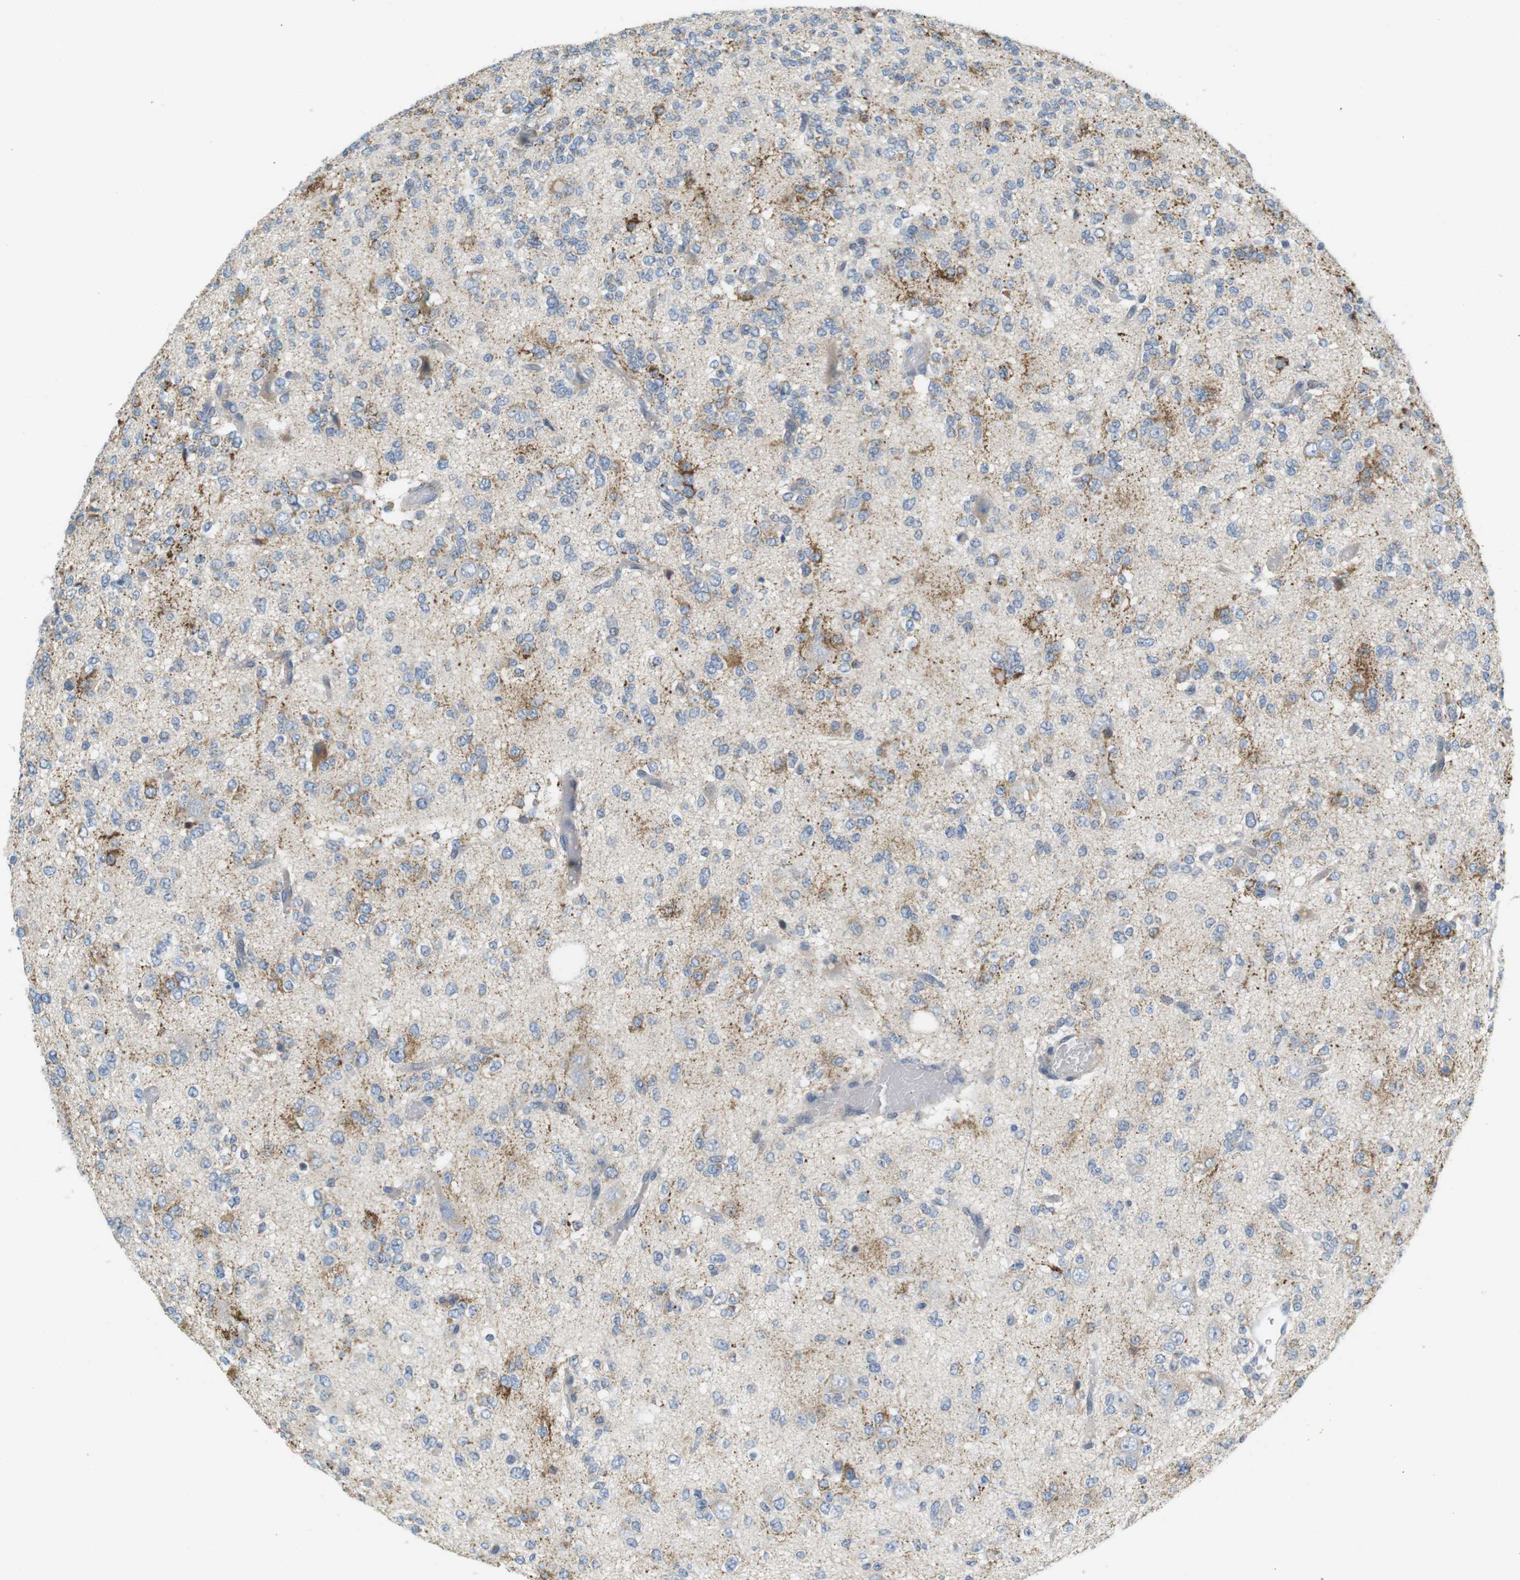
{"staining": {"intensity": "moderate", "quantity": "<25%", "location": "cytoplasmic/membranous"}, "tissue": "glioma", "cell_type": "Tumor cells", "image_type": "cancer", "snomed": [{"axis": "morphology", "description": "Glioma, malignant, Low grade"}, {"axis": "topography", "description": "Brain"}], "caption": "IHC micrograph of neoplastic tissue: glioma stained using IHC displays low levels of moderate protein expression localized specifically in the cytoplasmic/membranous of tumor cells, appearing as a cytoplasmic/membranous brown color.", "gene": "CD300E", "patient": {"sex": "male", "age": 38}}